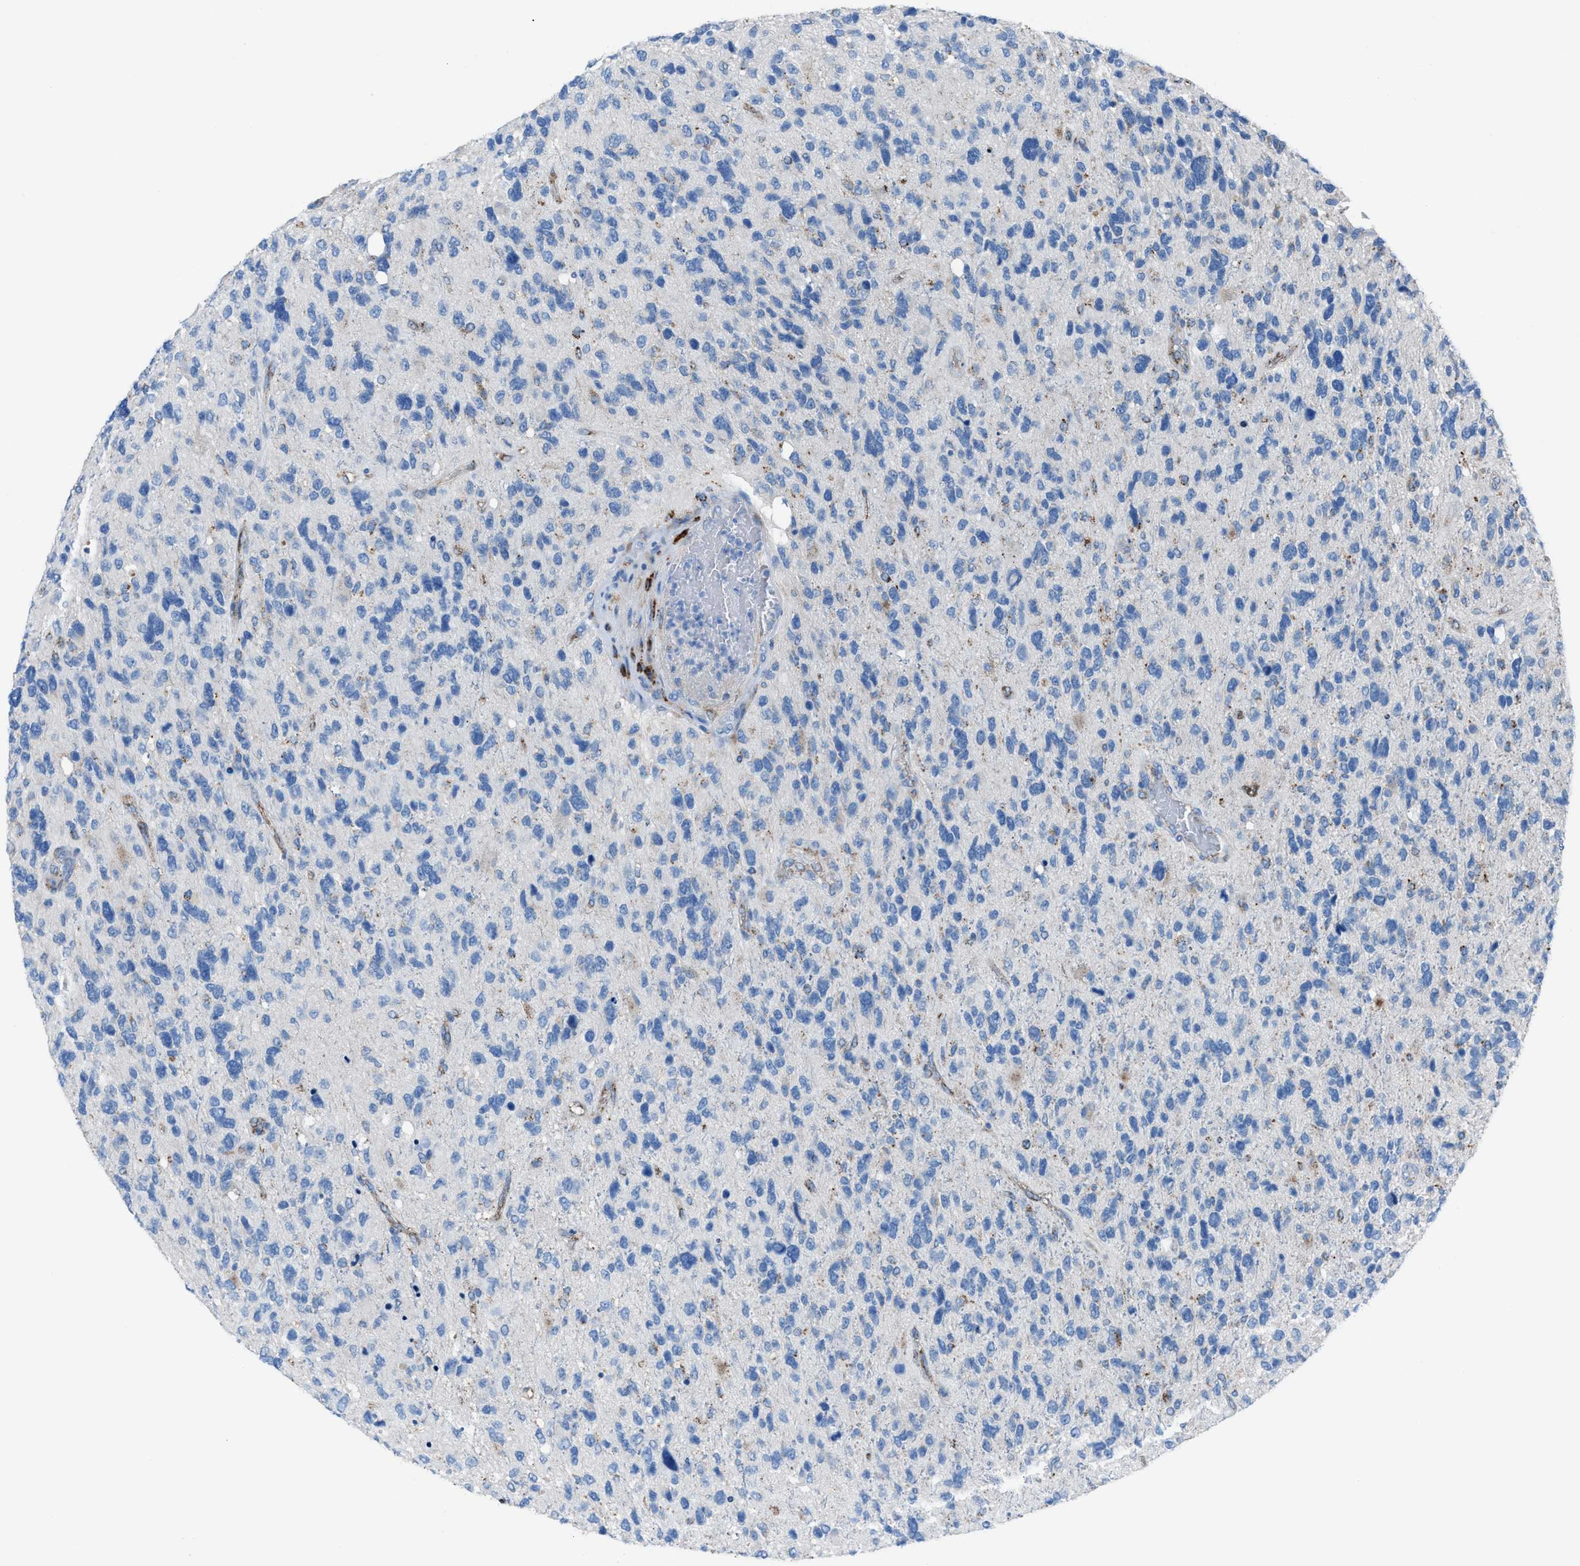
{"staining": {"intensity": "negative", "quantity": "none", "location": "none"}, "tissue": "glioma", "cell_type": "Tumor cells", "image_type": "cancer", "snomed": [{"axis": "morphology", "description": "Glioma, malignant, High grade"}, {"axis": "topography", "description": "Brain"}], "caption": "Tumor cells are negative for brown protein staining in malignant high-grade glioma.", "gene": "CD1B", "patient": {"sex": "female", "age": 58}}